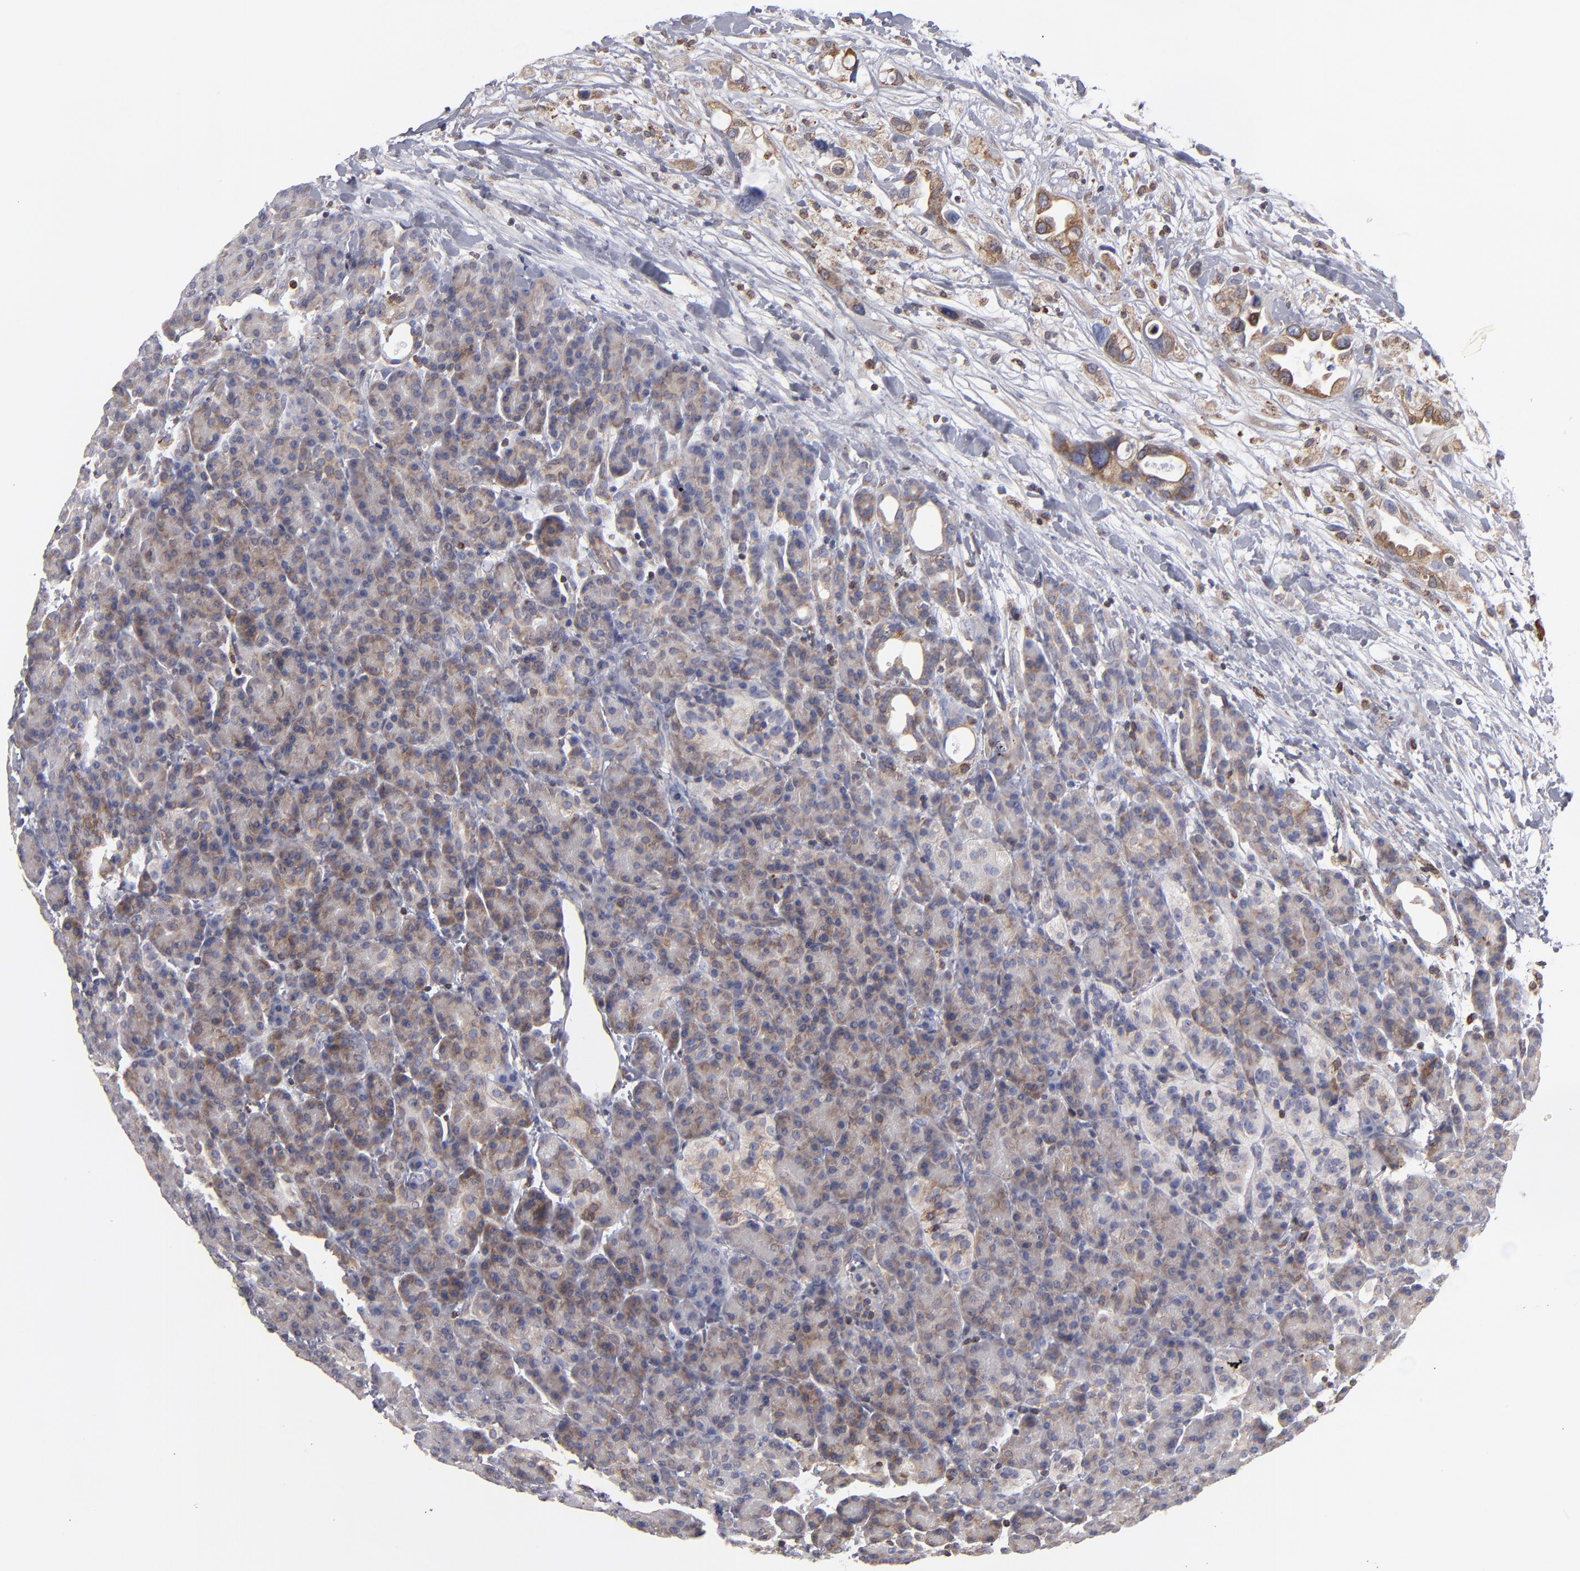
{"staining": {"intensity": "weak", "quantity": "25%-75%", "location": "cytoplasmic/membranous"}, "tissue": "pancreas", "cell_type": "Exocrine glandular cells", "image_type": "normal", "snomed": [{"axis": "morphology", "description": "Normal tissue, NOS"}, {"axis": "topography", "description": "Pancreas"}], "caption": "Immunohistochemical staining of normal human pancreas reveals 25%-75% levels of weak cytoplasmic/membranous protein expression in about 25%-75% of exocrine glandular cells. The protein of interest is shown in brown color, while the nuclei are stained blue.", "gene": "TMX1", "patient": {"sex": "female", "age": 77}}